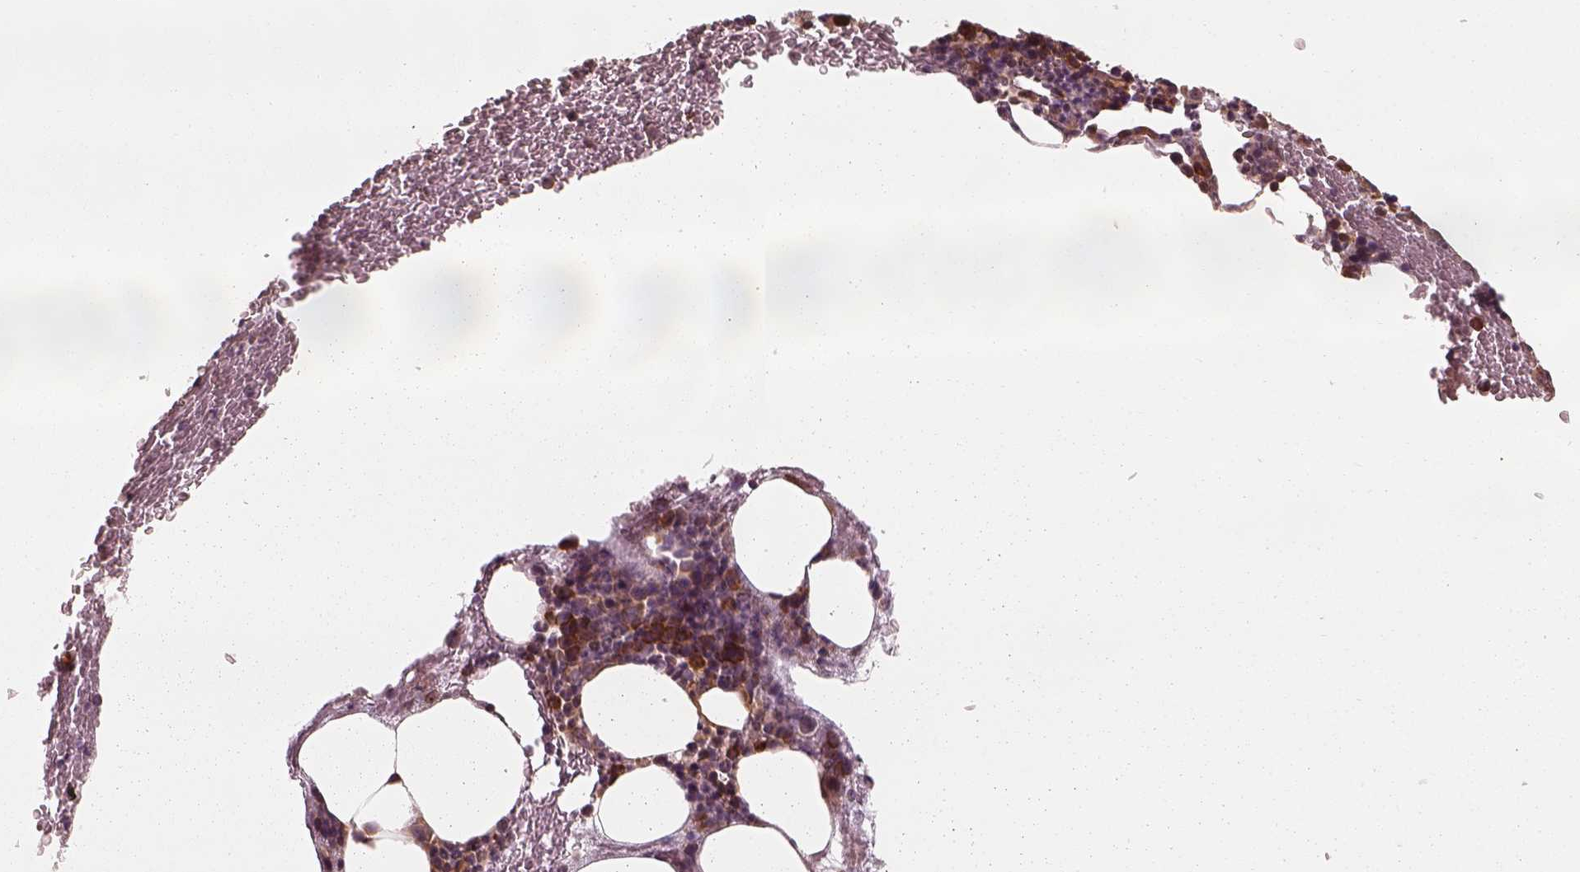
{"staining": {"intensity": "strong", "quantity": "25%-75%", "location": "cytoplasmic/membranous"}, "tissue": "bone marrow", "cell_type": "Hematopoietic cells", "image_type": "normal", "snomed": [{"axis": "morphology", "description": "Normal tissue, NOS"}, {"axis": "topography", "description": "Bone marrow"}], "caption": "Strong cytoplasmic/membranous protein positivity is seen in approximately 25%-75% of hematopoietic cells in bone marrow. The staining was performed using DAB (3,3'-diaminobenzidine) to visualize the protein expression in brown, while the nuclei were stained in blue with hematoxylin (Magnification: 20x).", "gene": "RPS5", "patient": {"sex": "male", "age": 89}}